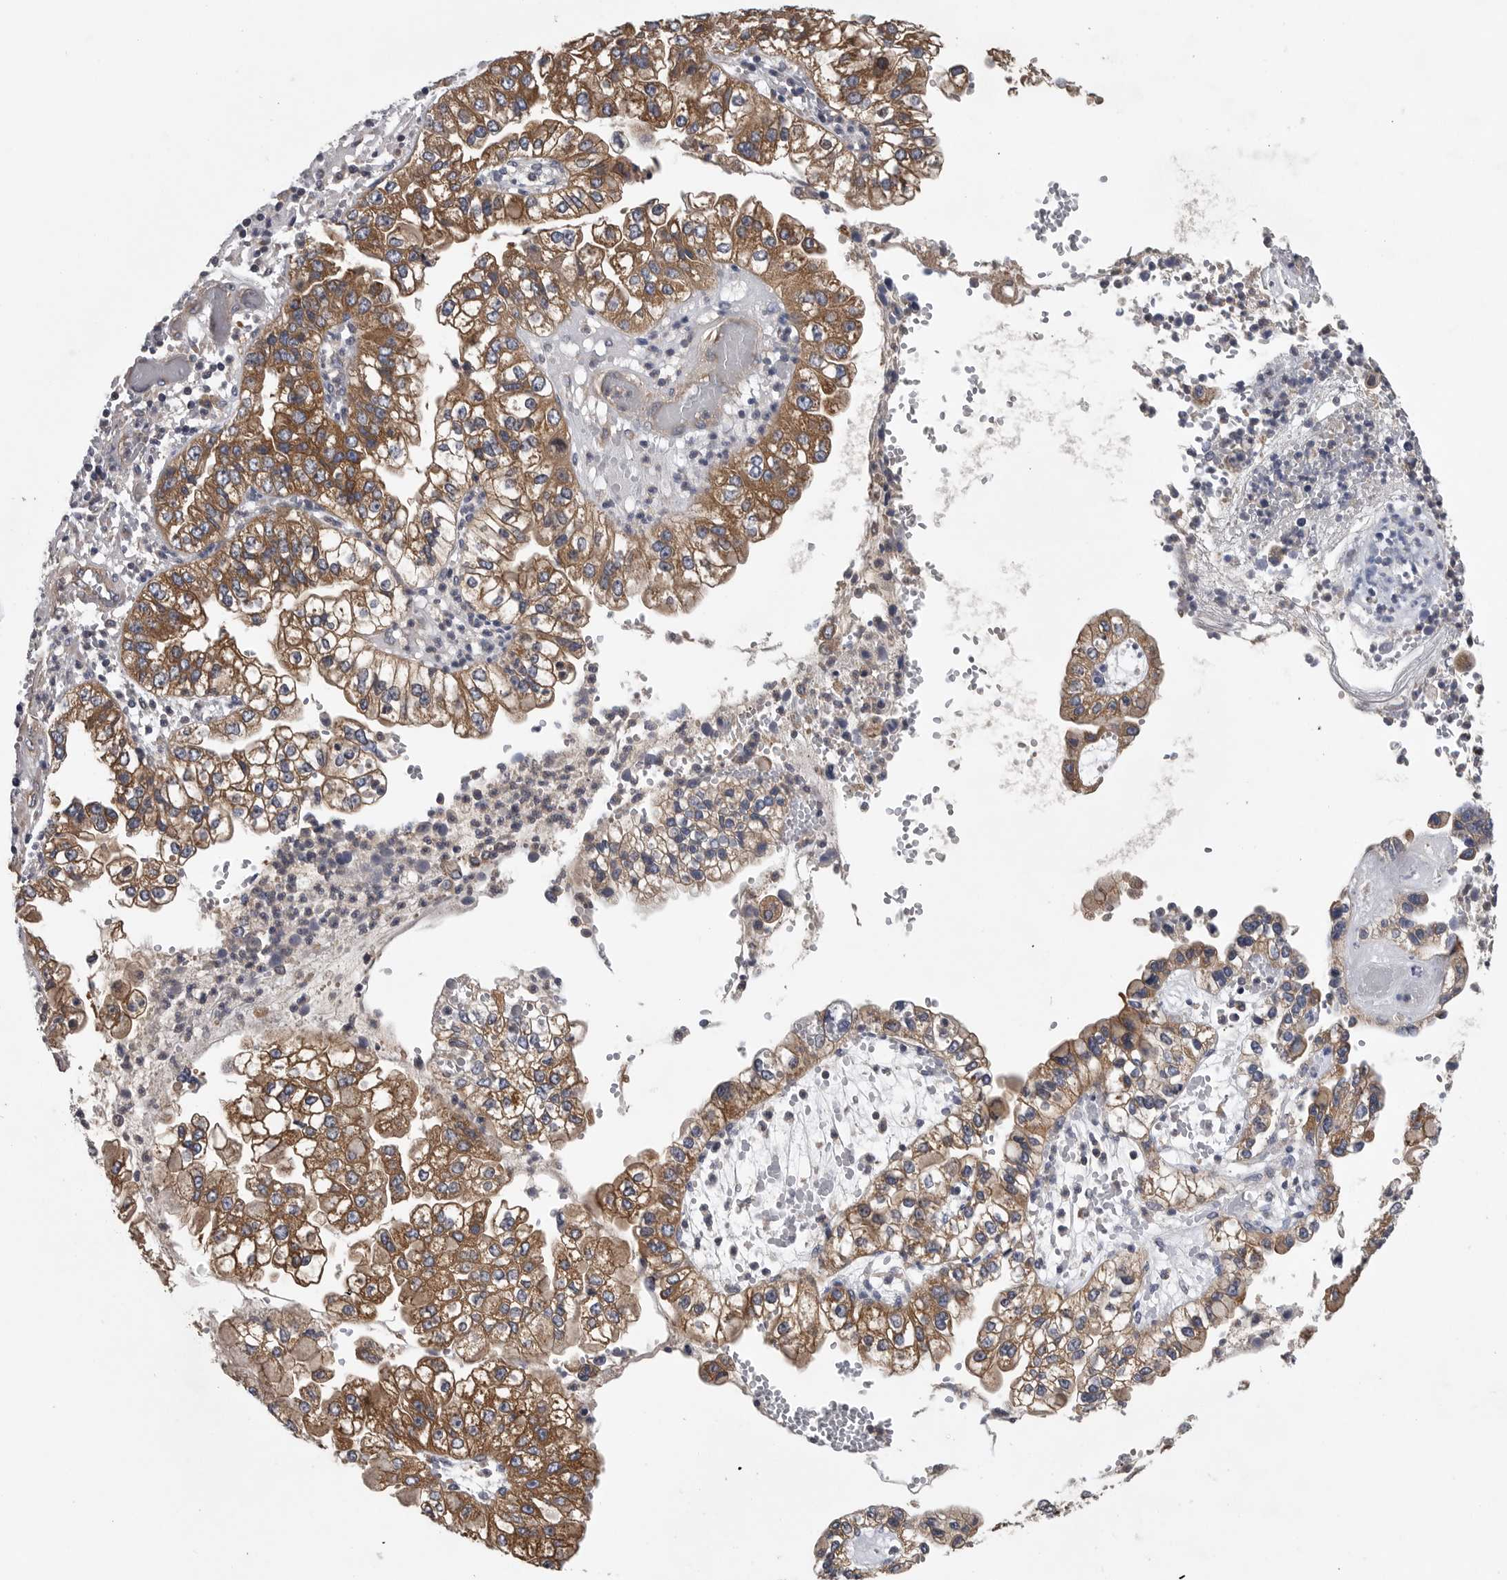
{"staining": {"intensity": "moderate", "quantity": ">75%", "location": "cytoplasmic/membranous"}, "tissue": "liver cancer", "cell_type": "Tumor cells", "image_type": "cancer", "snomed": [{"axis": "morphology", "description": "Cholangiocarcinoma"}, {"axis": "topography", "description": "Liver"}], "caption": "High-magnification brightfield microscopy of liver cancer stained with DAB (brown) and counterstained with hematoxylin (blue). tumor cells exhibit moderate cytoplasmic/membranous expression is seen in about>75% of cells.", "gene": "OXR1", "patient": {"sex": "female", "age": 79}}